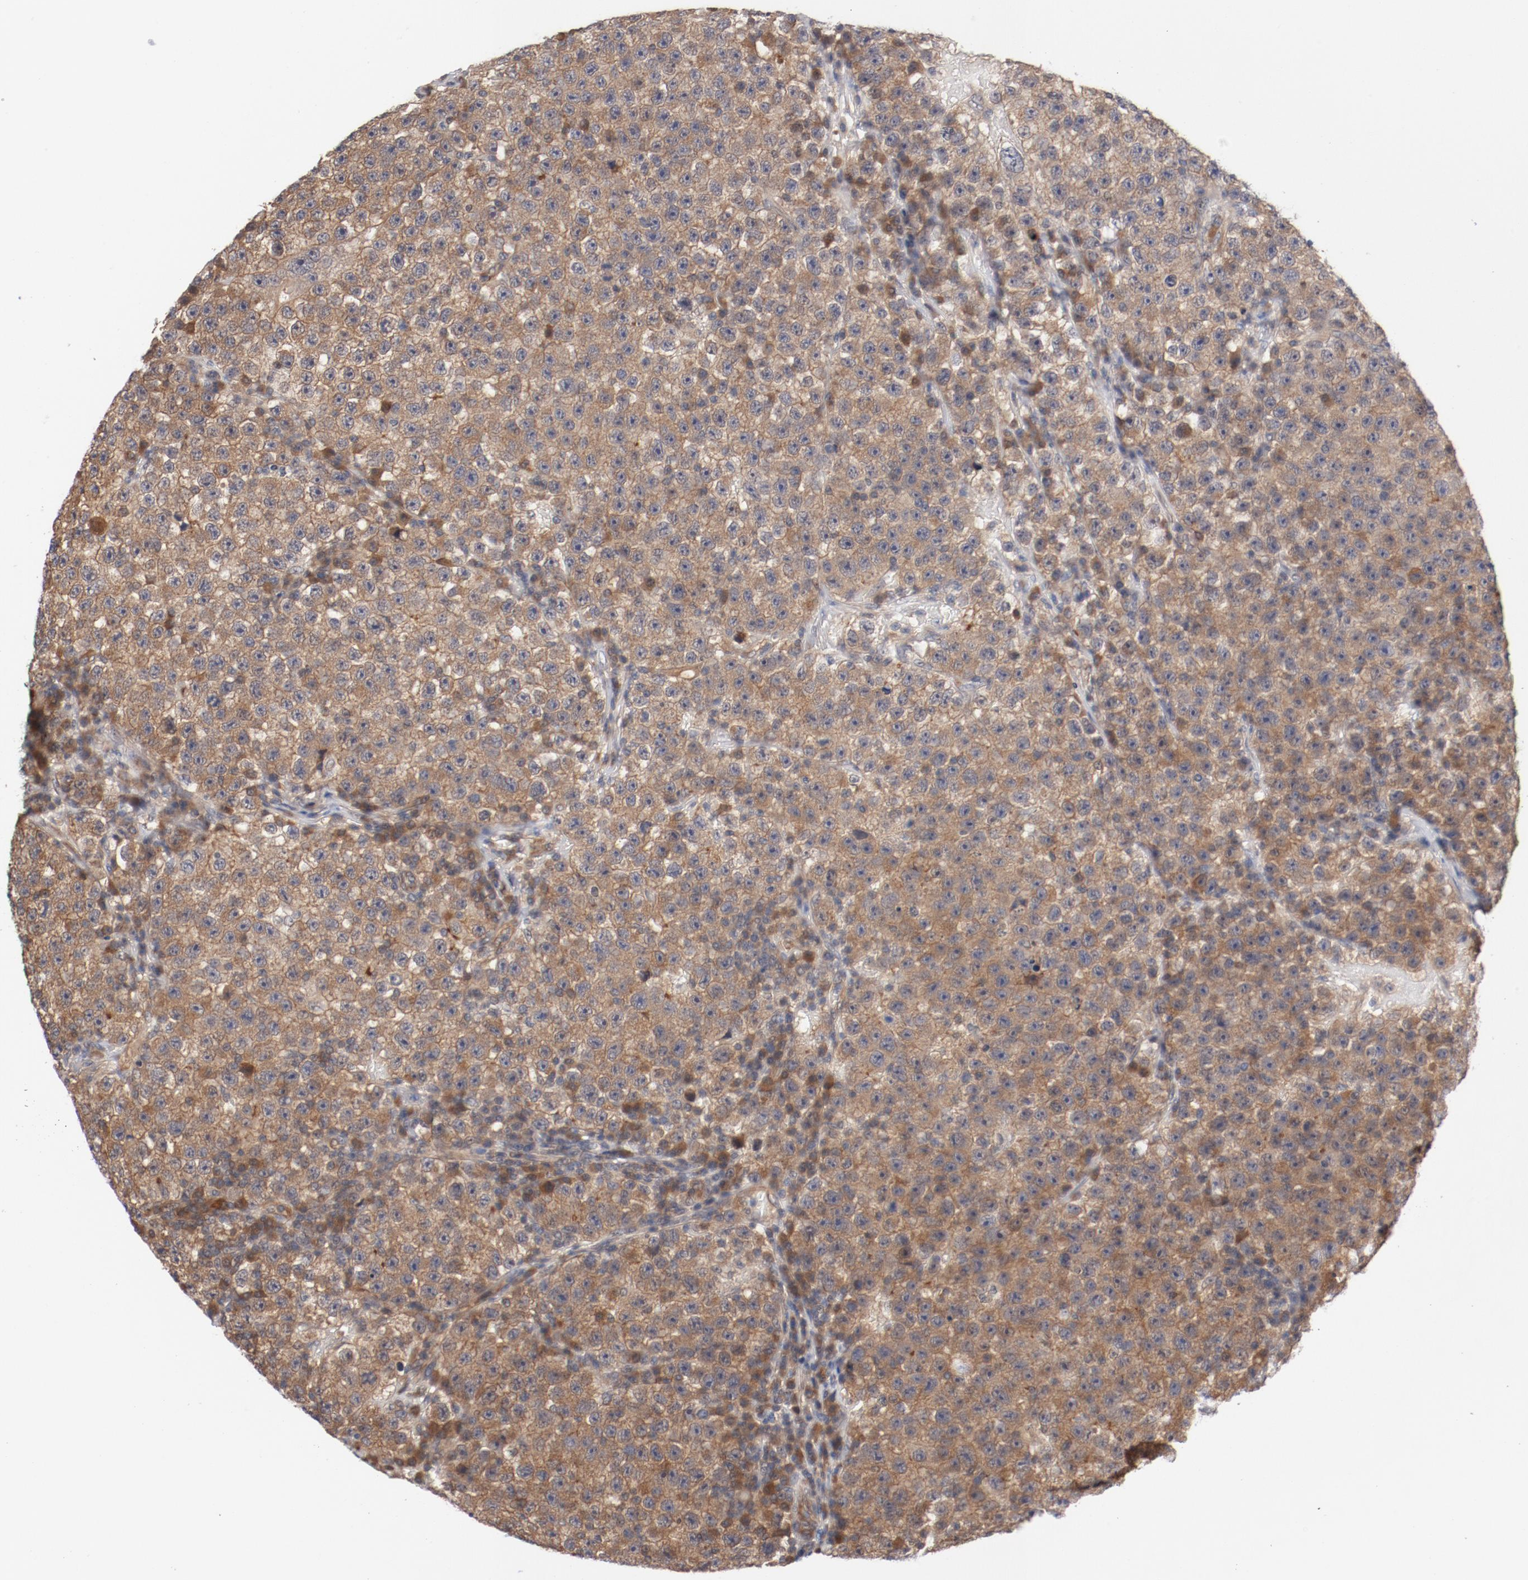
{"staining": {"intensity": "moderate", "quantity": ">75%", "location": "cytoplasmic/membranous"}, "tissue": "testis cancer", "cell_type": "Tumor cells", "image_type": "cancer", "snomed": [{"axis": "morphology", "description": "Seminoma, NOS"}, {"axis": "topography", "description": "Testis"}], "caption": "The photomicrograph displays immunohistochemical staining of testis cancer. There is moderate cytoplasmic/membranous positivity is identified in approximately >75% of tumor cells.", "gene": "PITPNM2", "patient": {"sex": "male", "age": 22}}